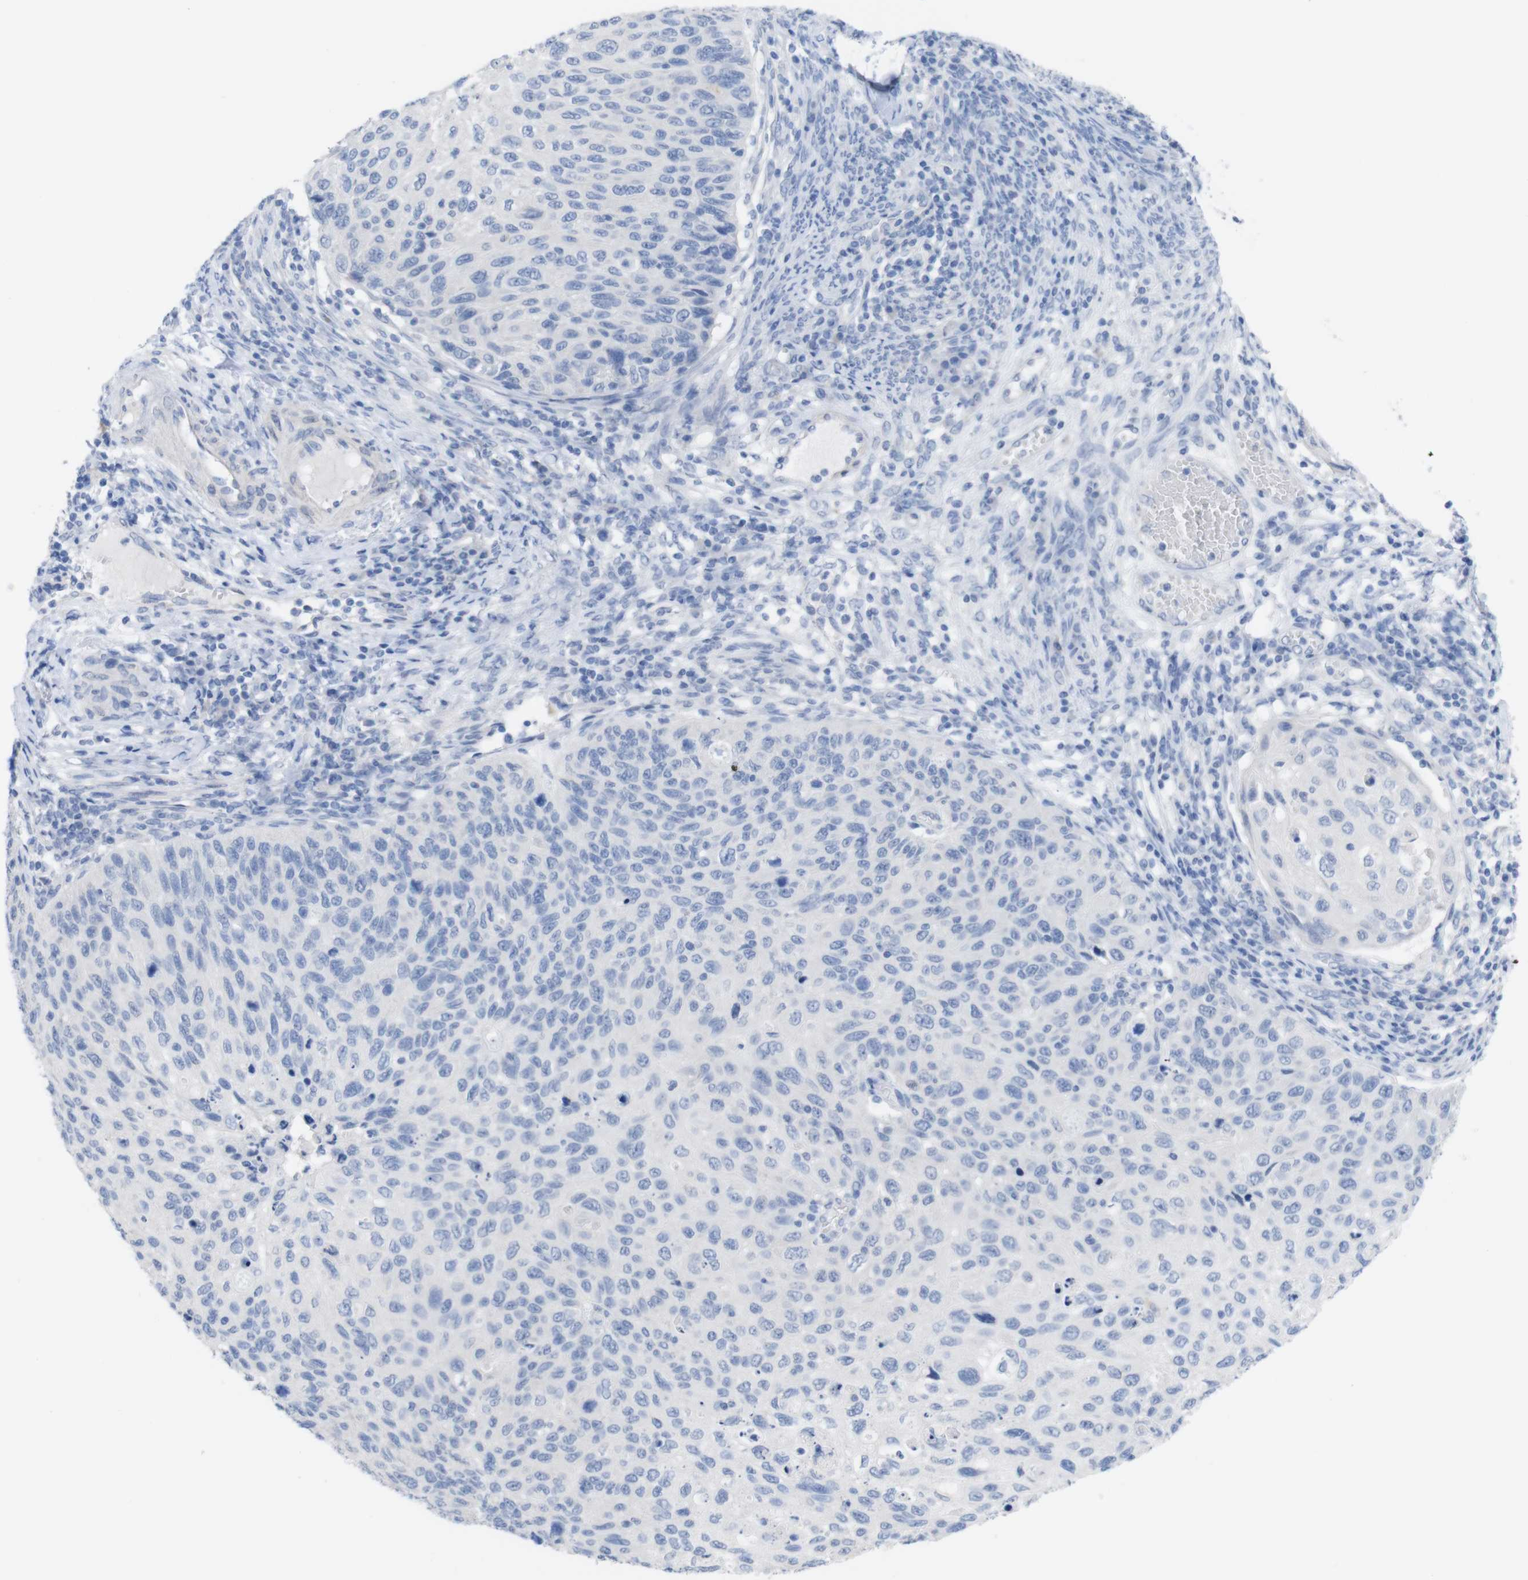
{"staining": {"intensity": "negative", "quantity": "none", "location": "none"}, "tissue": "cervical cancer", "cell_type": "Tumor cells", "image_type": "cancer", "snomed": [{"axis": "morphology", "description": "Squamous cell carcinoma, NOS"}, {"axis": "topography", "description": "Cervix"}], "caption": "The immunohistochemistry (IHC) photomicrograph has no significant staining in tumor cells of squamous cell carcinoma (cervical) tissue.", "gene": "PNMA1", "patient": {"sex": "female", "age": 70}}